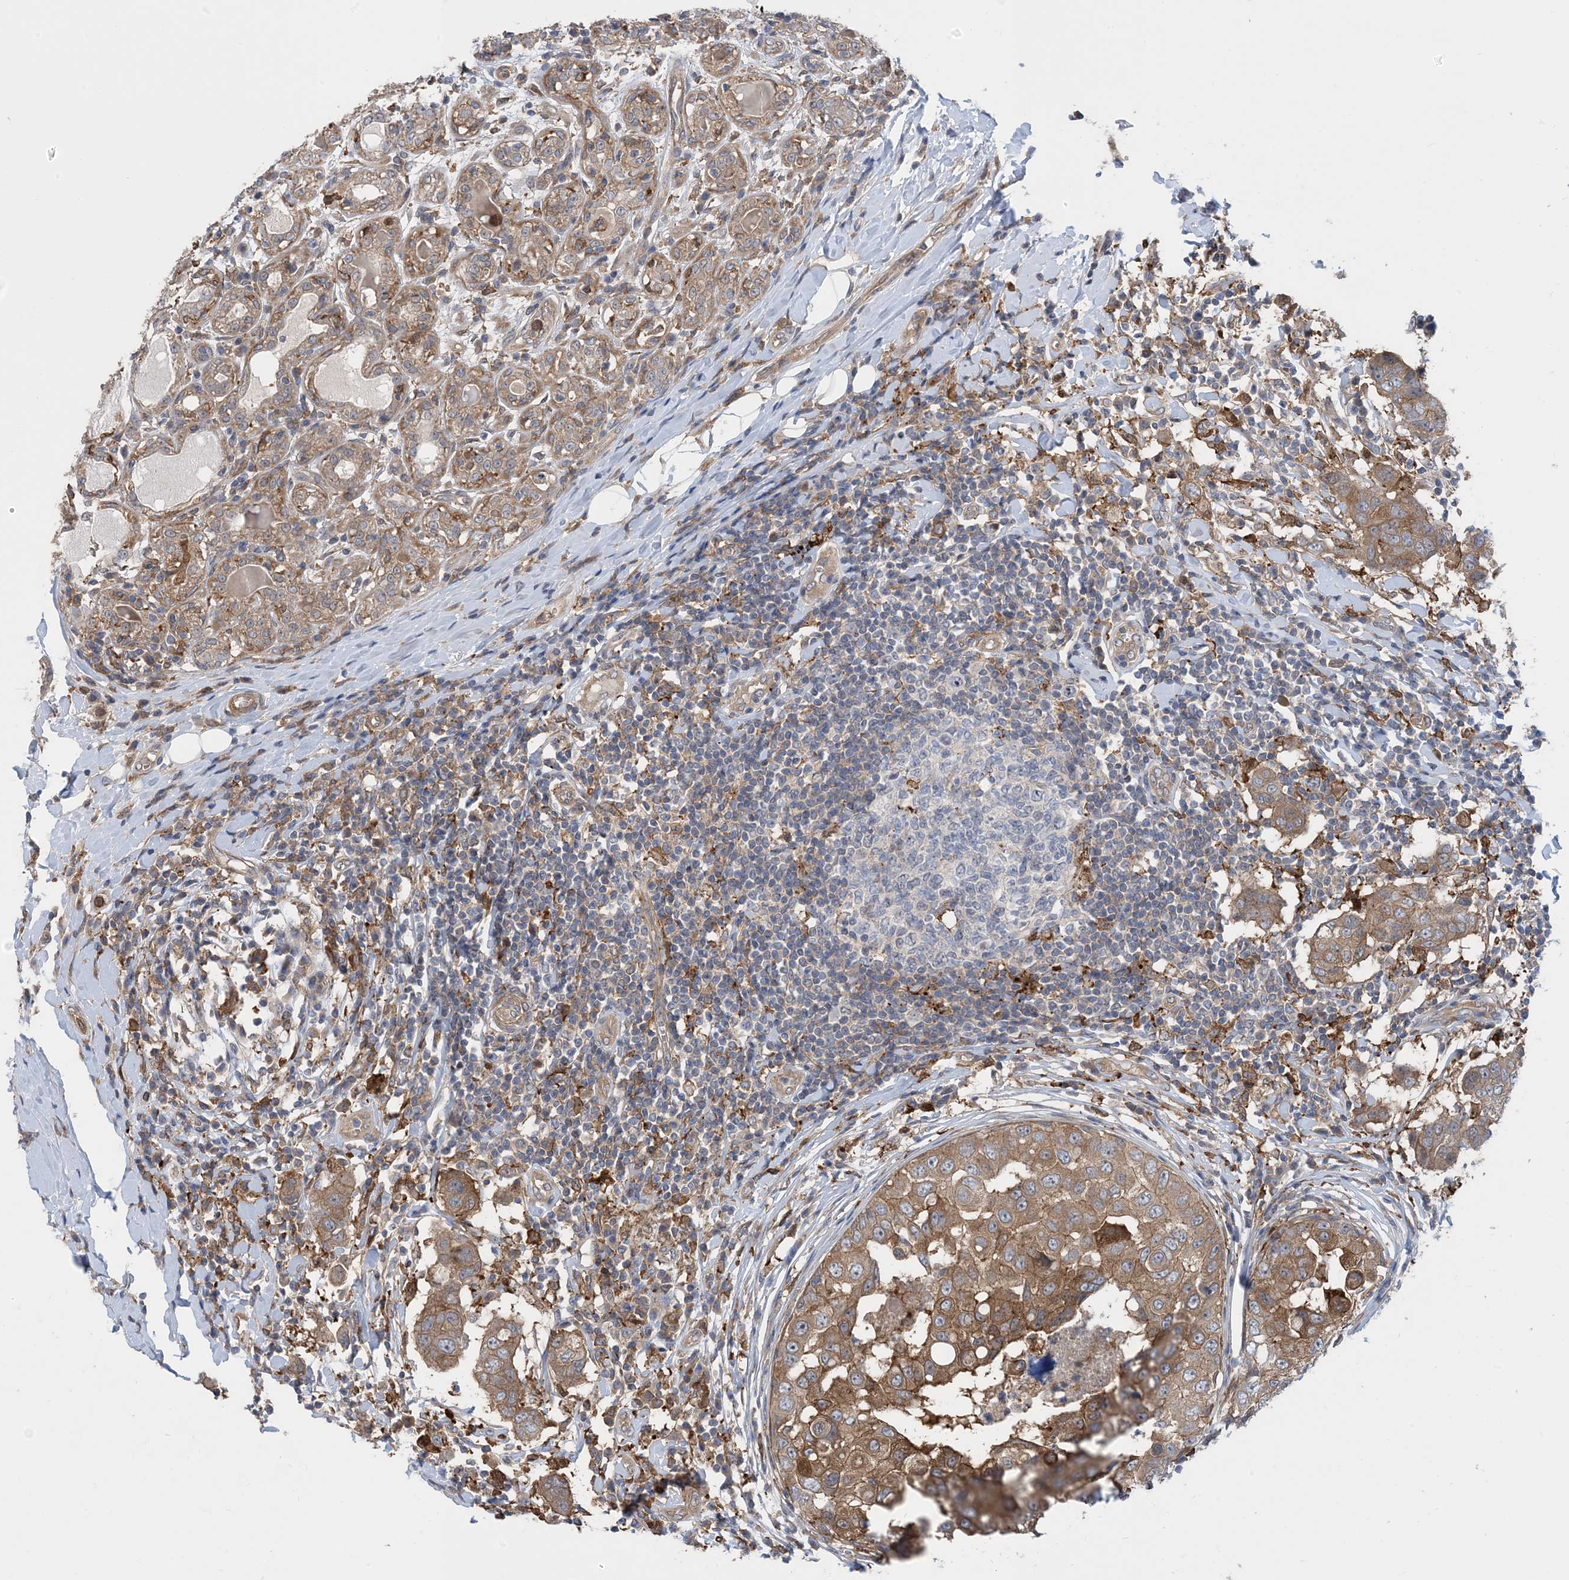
{"staining": {"intensity": "moderate", "quantity": ">75%", "location": "cytoplasmic/membranous"}, "tissue": "breast cancer", "cell_type": "Tumor cells", "image_type": "cancer", "snomed": [{"axis": "morphology", "description": "Duct carcinoma"}, {"axis": "topography", "description": "Breast"}], "caption": "Human intraductal carcinoma (breast) stained for a protein (brown) displays moderate cytoplasmic/membranous positive expression in about >75% of tumor cells.", "gene": "HS1BP3", "patient": {"sex": "female", "age": 27}}